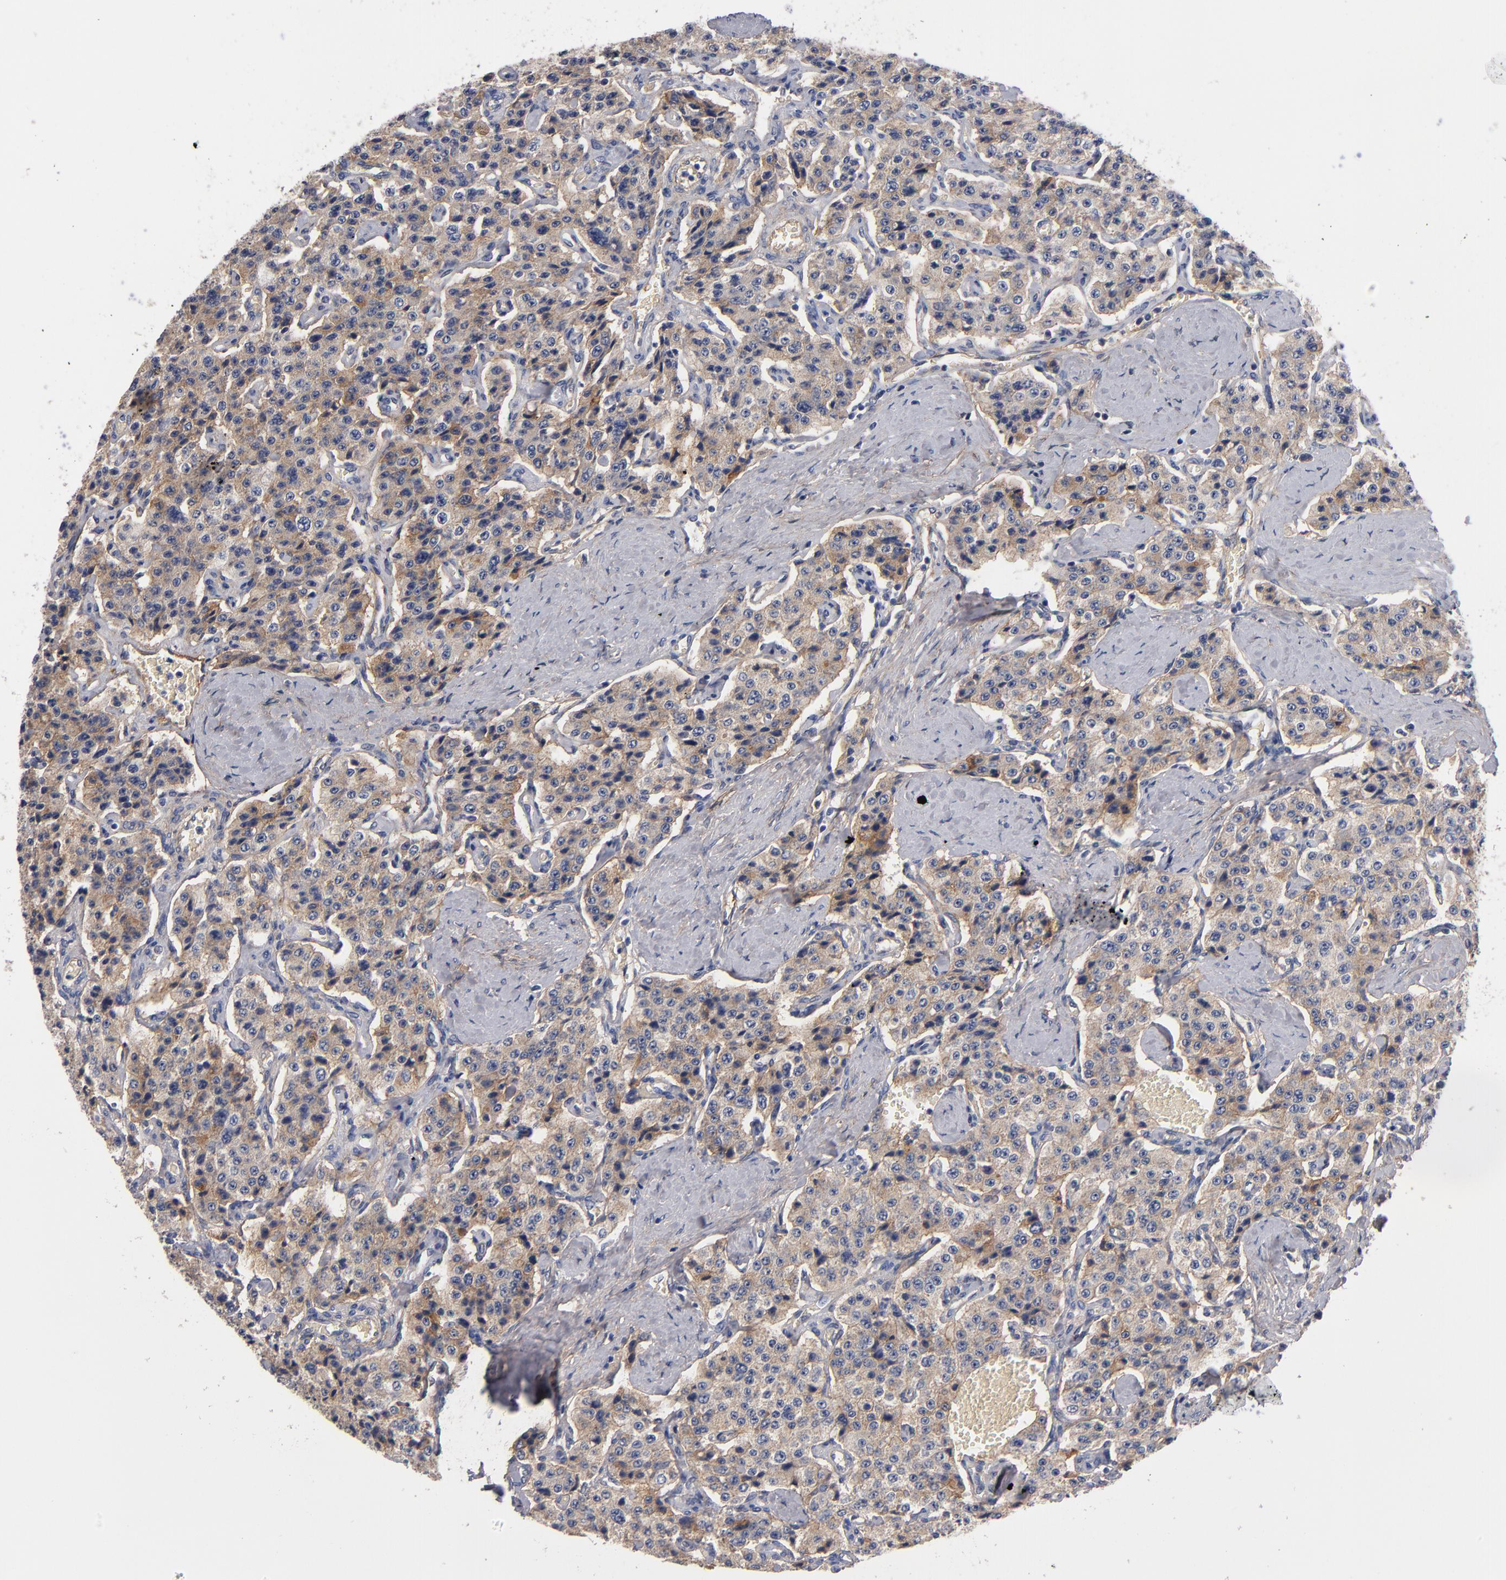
{"staining": {"intensity": "weak", "quantity": ">75%", "location": "cytoplasmic/membranous"}, "tissue": "carcinoid", "cell_type": "Tumor cells", "image_type": "cancer", "snomed": [{"axis": "morphology", "description": "Carcinoid, malignant, NOS"}, {"axis": "topography", "description": "Small intestine"}], "caption": "IHC (DAB (3,3'-diaminobenzidine)) staining of carcinoid displays weak cytoplasmic/membranous protein staining in about >75% of tumor cells.", "gene": "PLSCR4", "patient": {"sex": "male", "age": 52}}